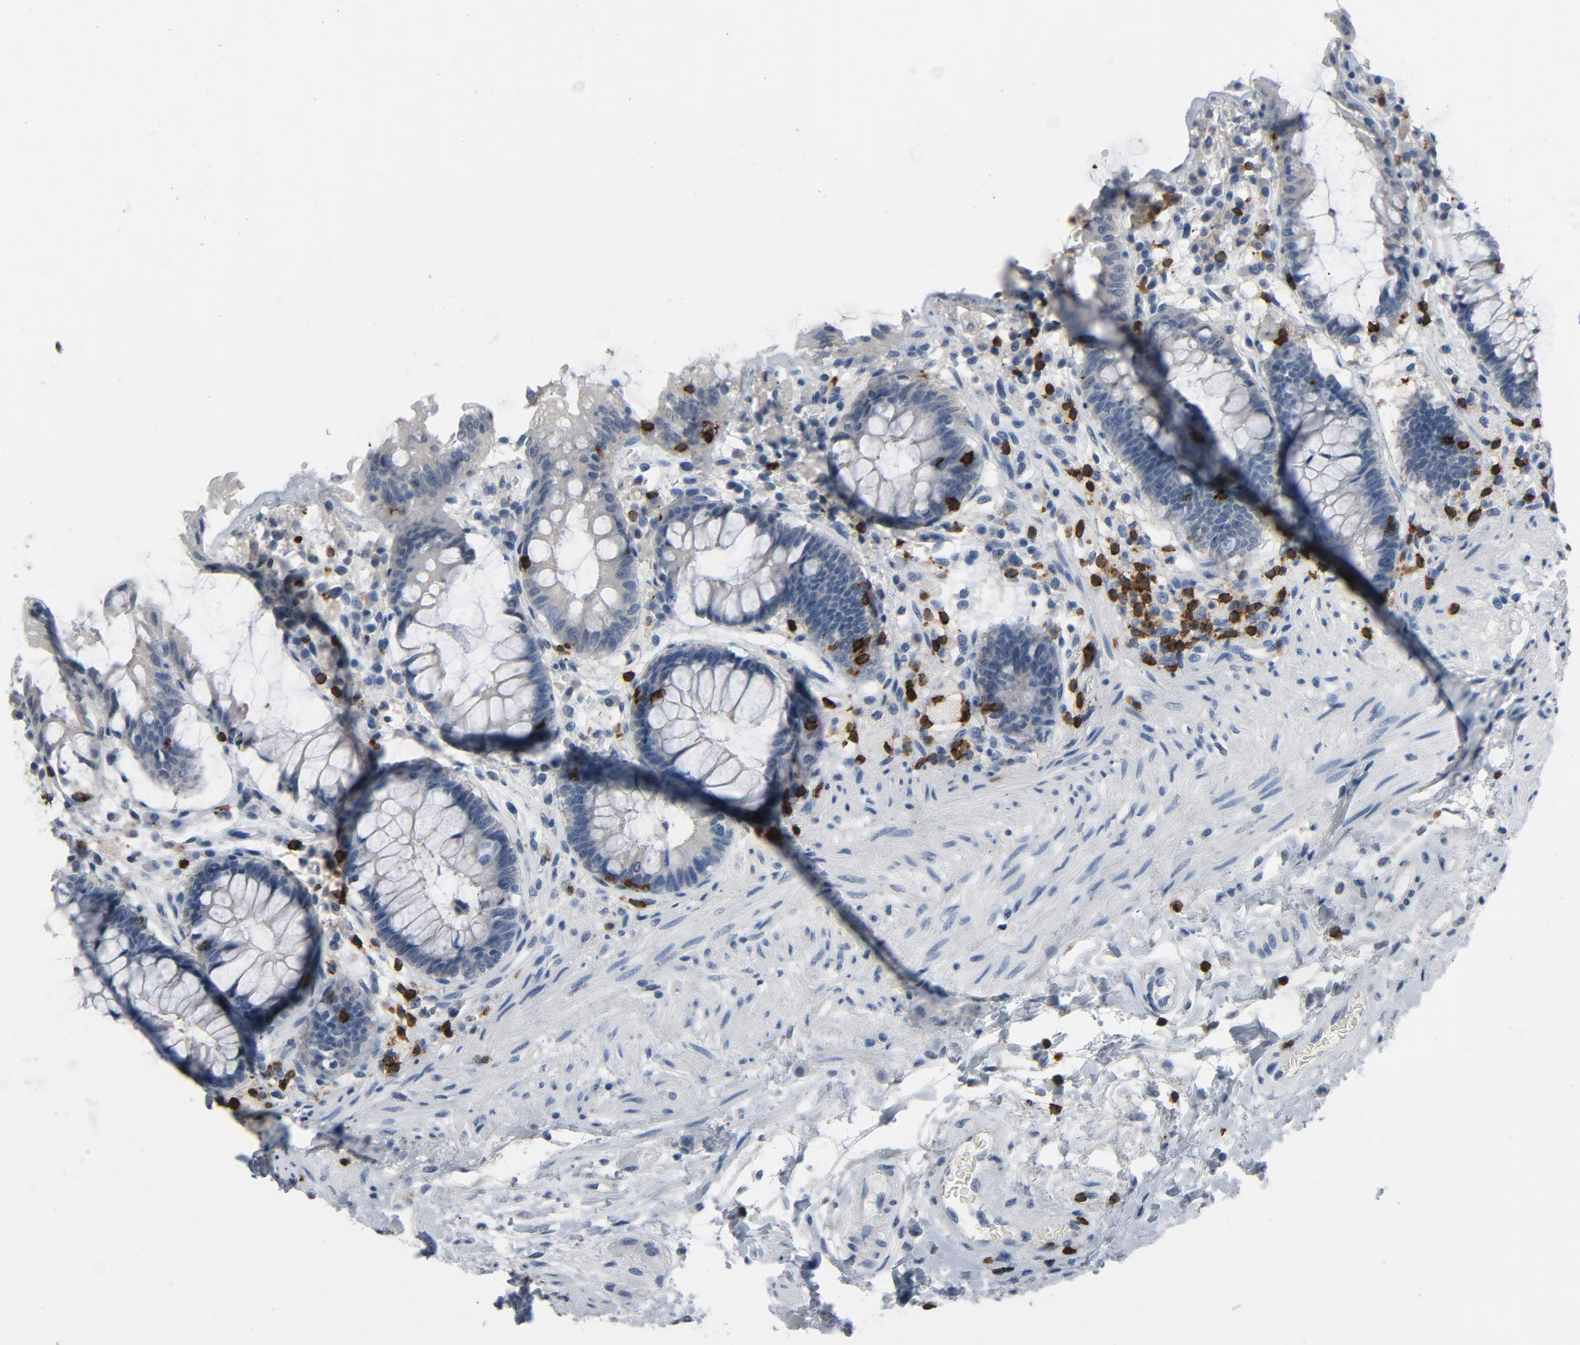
{"staining": {"intensity": "negative", "quantity": "none", "location": "none"}, "tissue": "rectum", "cell_type": "Glandular cells", "image_type": "normal", "snomed": [{"axis": "morphology", "description": "Normal tissue, NOS"}, {"axis": "topography", "description": "Rectum"}], "caption": "This is an IHC micrograph of normal human rectum. There is no staining in glandular cells.", "gene": "LCK", "patient": {"sex": "female", "age": 46}}